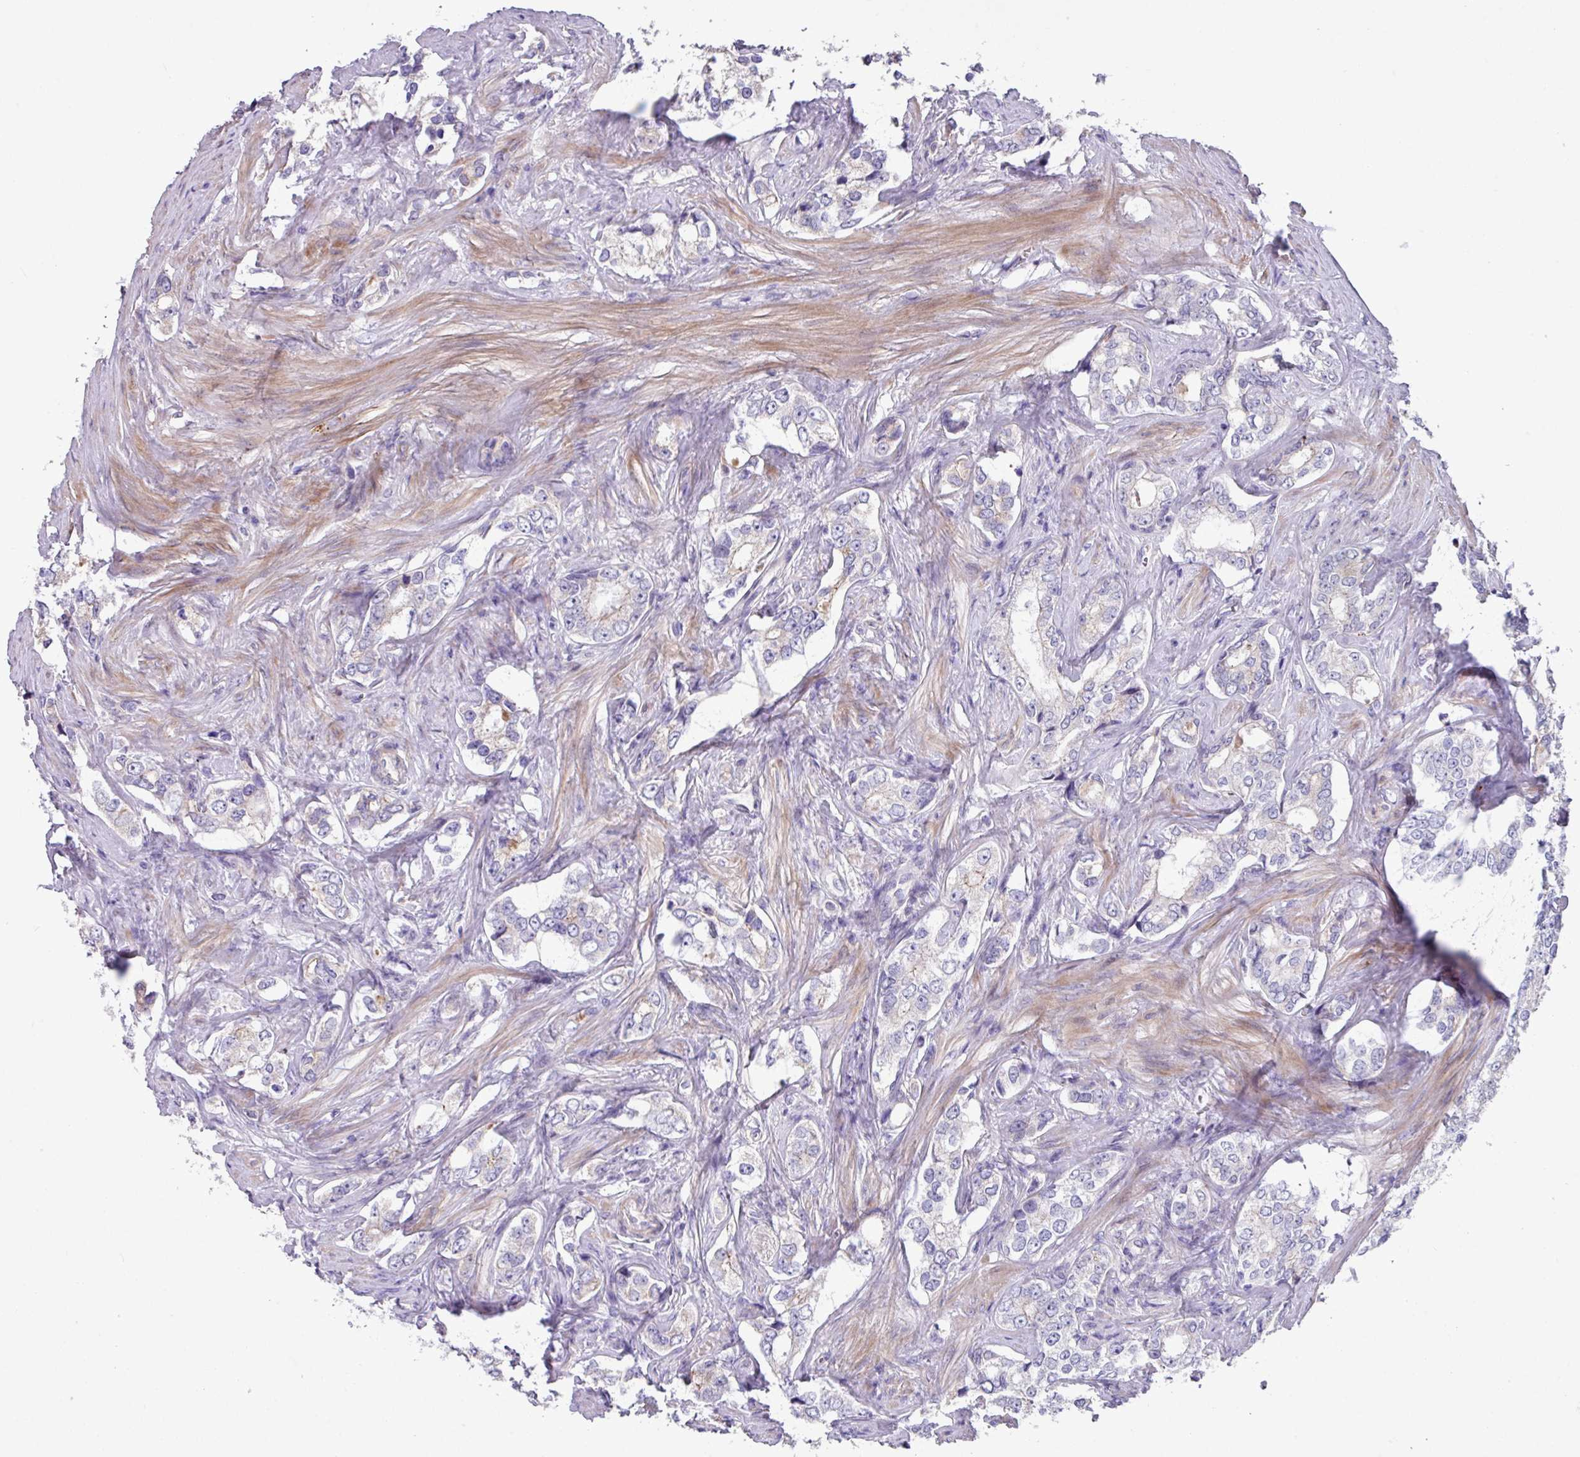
{"staining": {"intensity": "negative", "quantity": "none", "location": "none"}, "tissue": "prostate cancer", "cell_type": "Tumor cells", "image_type": "cancer", "snomed": [{"axis": "morphology", "description": "Adenocarcinoma, High grade"}, {"axis": "topography", "description": "Prostate"}], "caption": "Prostate cancer was stained to show a protein in brown. There is no significant expression in tumor cells.", "gene": "IQCJ", "patient": {"sex": "male", "age": 66}}